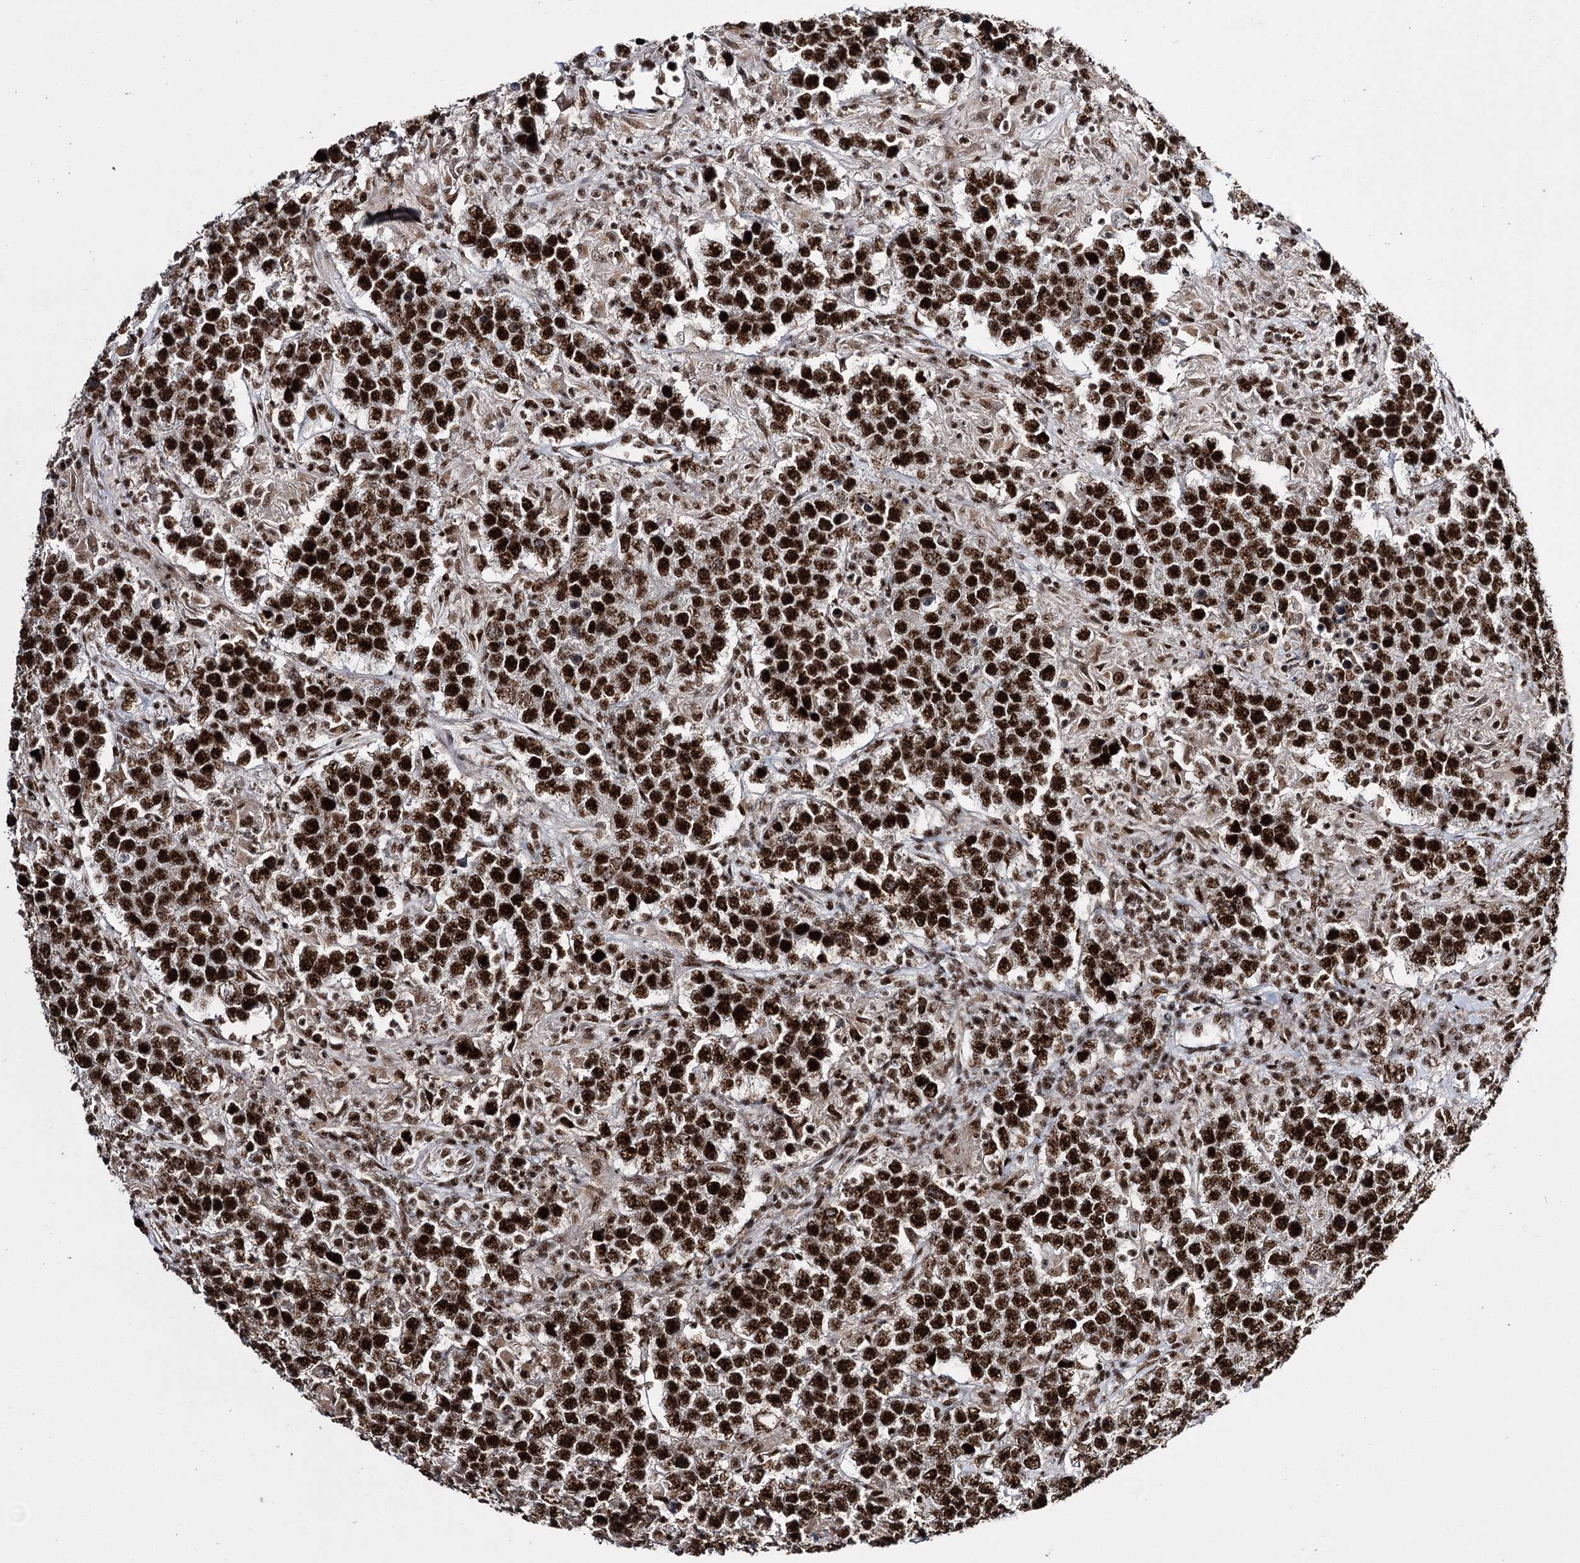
{"staining": {"intensity": "strong", "quantity": ">75%", "location": "nuclear"}, "tissue": "testis cancer", "cell_type": "Tumor cells", "image_type": "cancer", "snomed": [{"axis": "morphology", "description": "Normal tissue, NOS"}, {"axis": "morphology", "description": "Urothelial carcinoma, High grade"}, {"axis": "morphology", "description": "Seminoma, NOS"}, {"axis": "morphology", "description": "Carcinoma, Embryonal, NOS"}, {"axis": "topography", "description": "Urinary bladder"}, {"axis": "topography", "description": "Testis"}], "caption": "About >75% of tumor cells in embryonal carcinoma (testis) display strong nuclear protein expression as visualized by brown immunohistochemical staining.", "gene": "PRPF40A", "patient": {"sex": "male", "age": 41}}